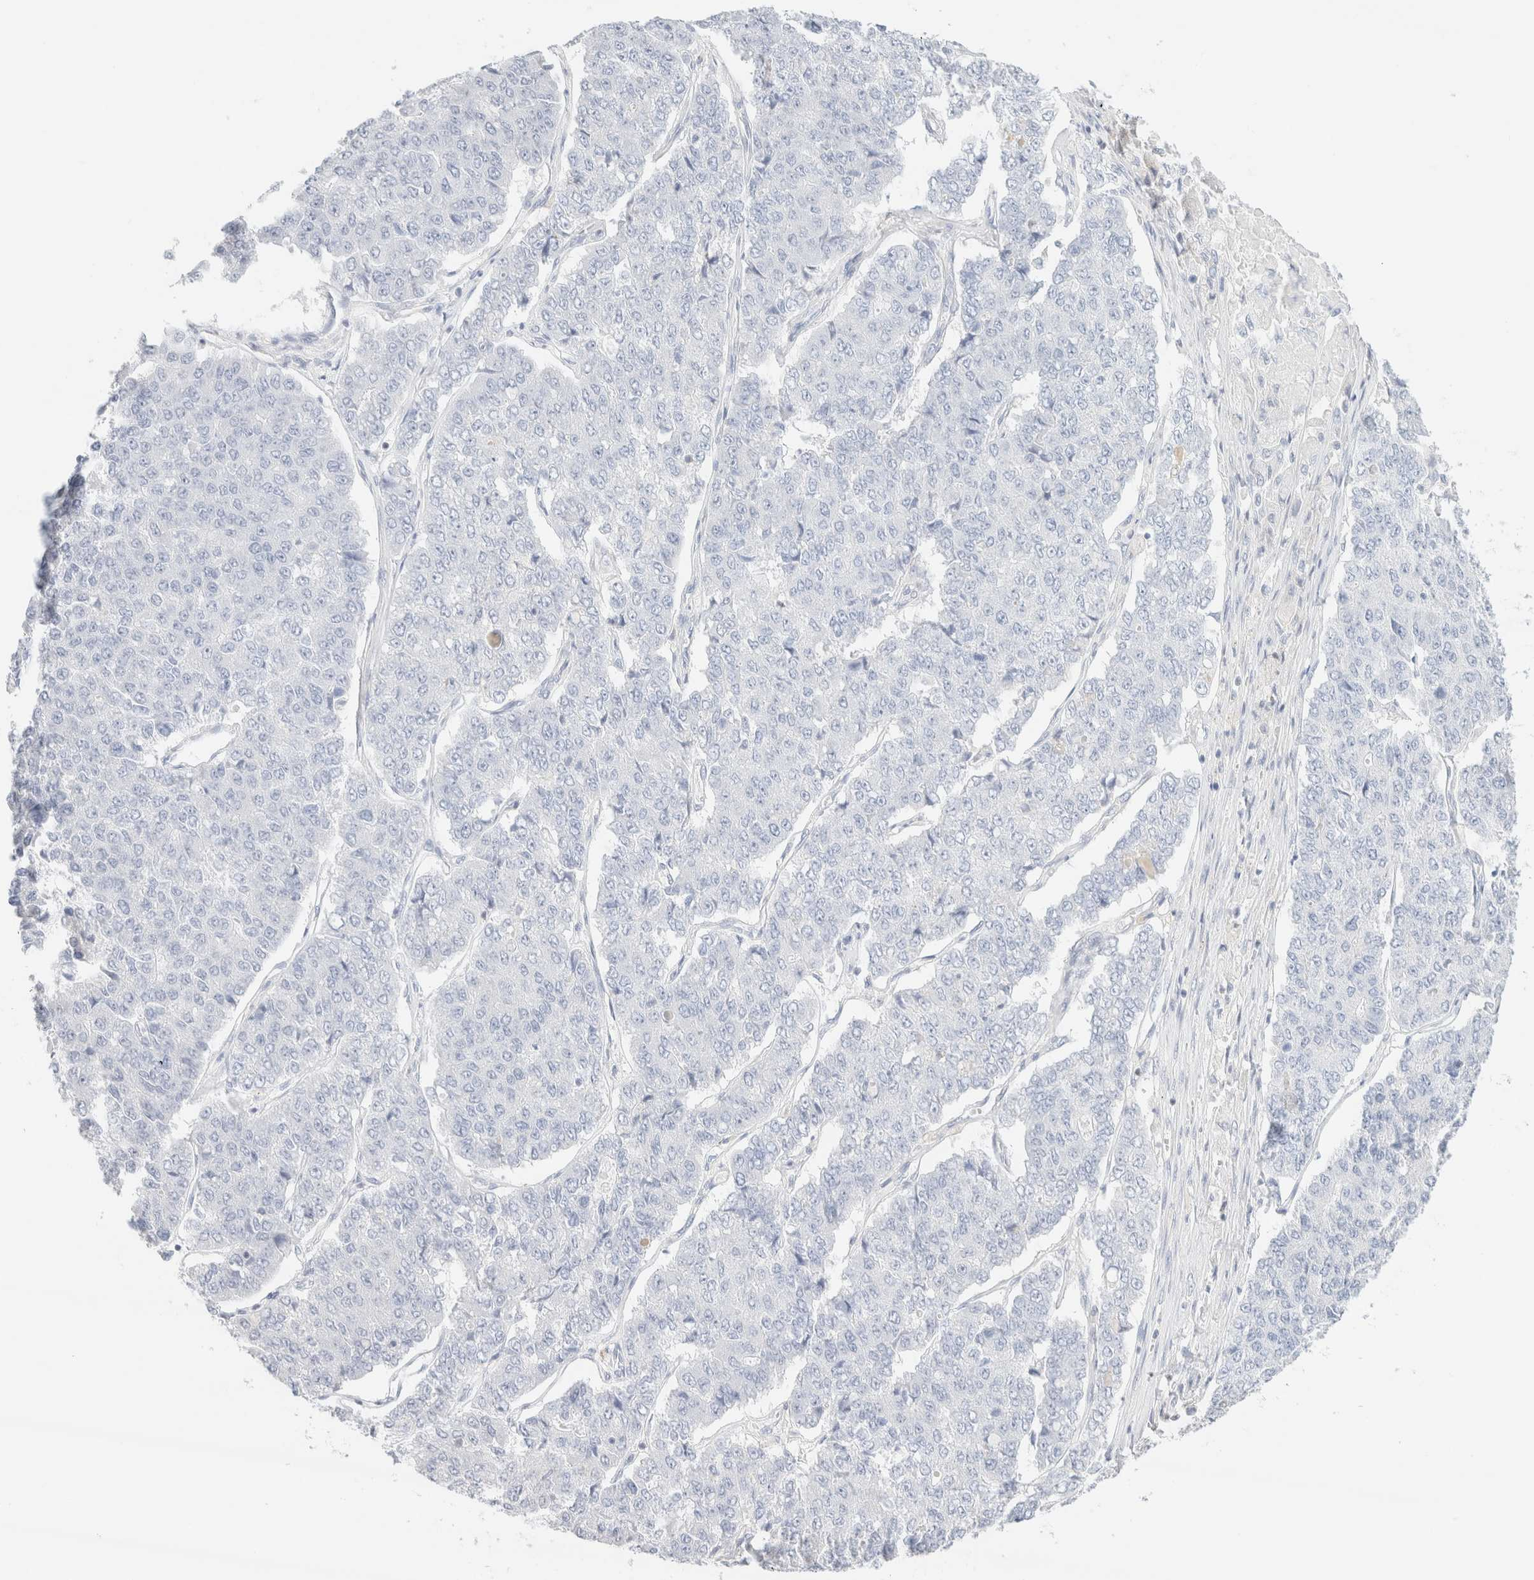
{"staining": {"intensity": "negative", "quantity": "none", "location": "none"}, "tissue": "pancreatic cancer", "cell_type": "Tumor cells", "image_type": "cancer", "snomed": [{"axis": "morphology", "description": "Adenocarcinoma, NOS"}, {"axis": "topography", "description": "Pancreas"}], "caption": "Immunohistochemistry (IHC) photomicrograph of human adenocarcinoma (pancreatic) stained for a protein (brown), which shows no staining in tumor cells. (DAB immunohistochemistry (IHC) with hematoxylin counter stain).", "gene": "IKZF3", "patient": {"sex": "male", "age": 50}}